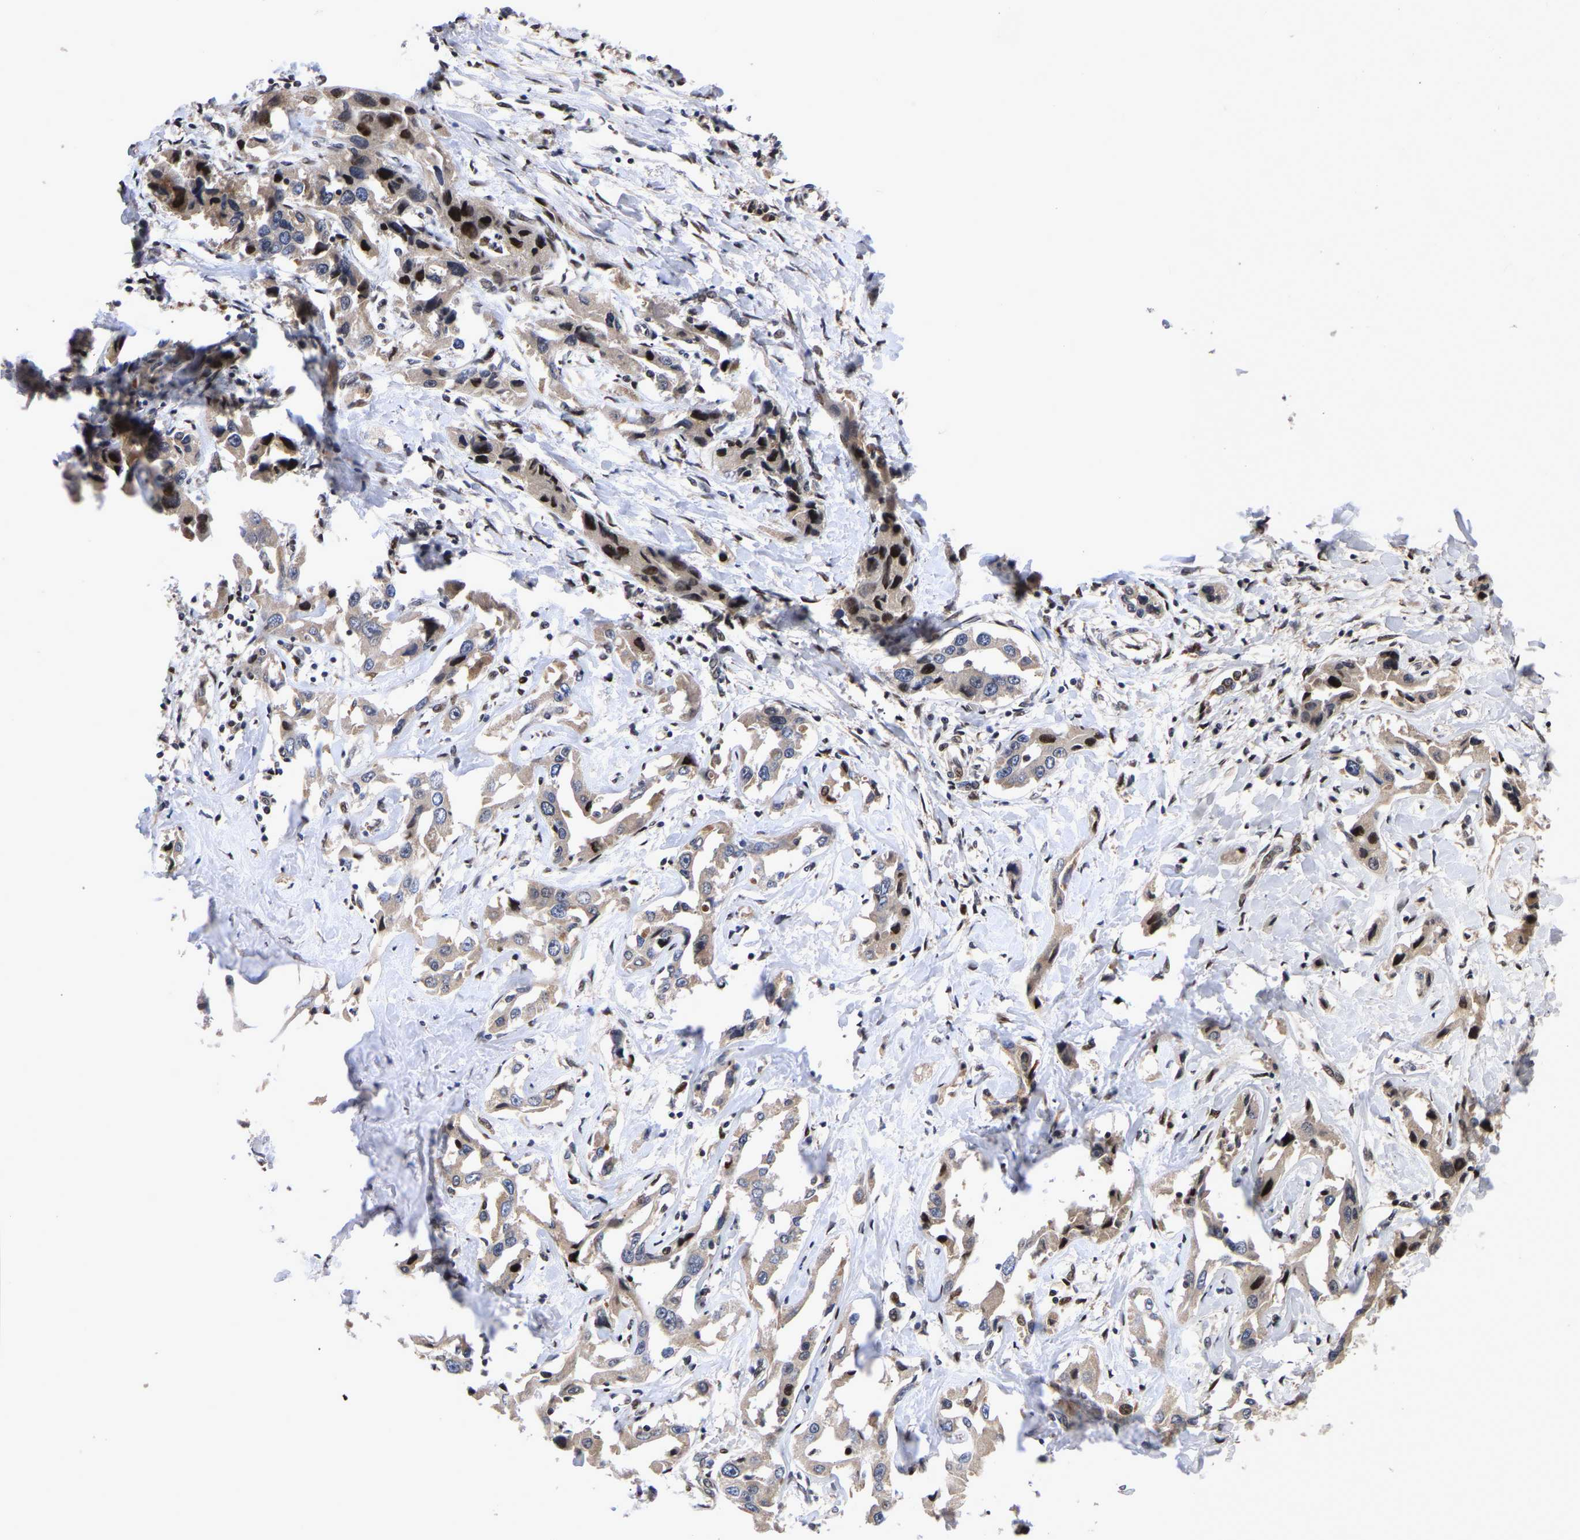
{"staining": {"intensity": "strong", "quantity": "<25%", "location": "cytoplasmic/membranous,nuclear"}, "tissue": "liver cancer", "cell_type": "Tumor cells", "image_type": "cancer", "snomed": [{"axis": "morphology", "description": "Cholangiocarcinoma"}, {"axis": "topography", "description": "Liver"}], "caption": "This is a photomicrograph of IHC staining of liver cancer (cholangiocarcinoma), which shows strong staining in the cytoplasmic/membranous and nuclear of tumor cells.", "gene": "JUNB", "patient": {"sex": "male", "age": 59}}